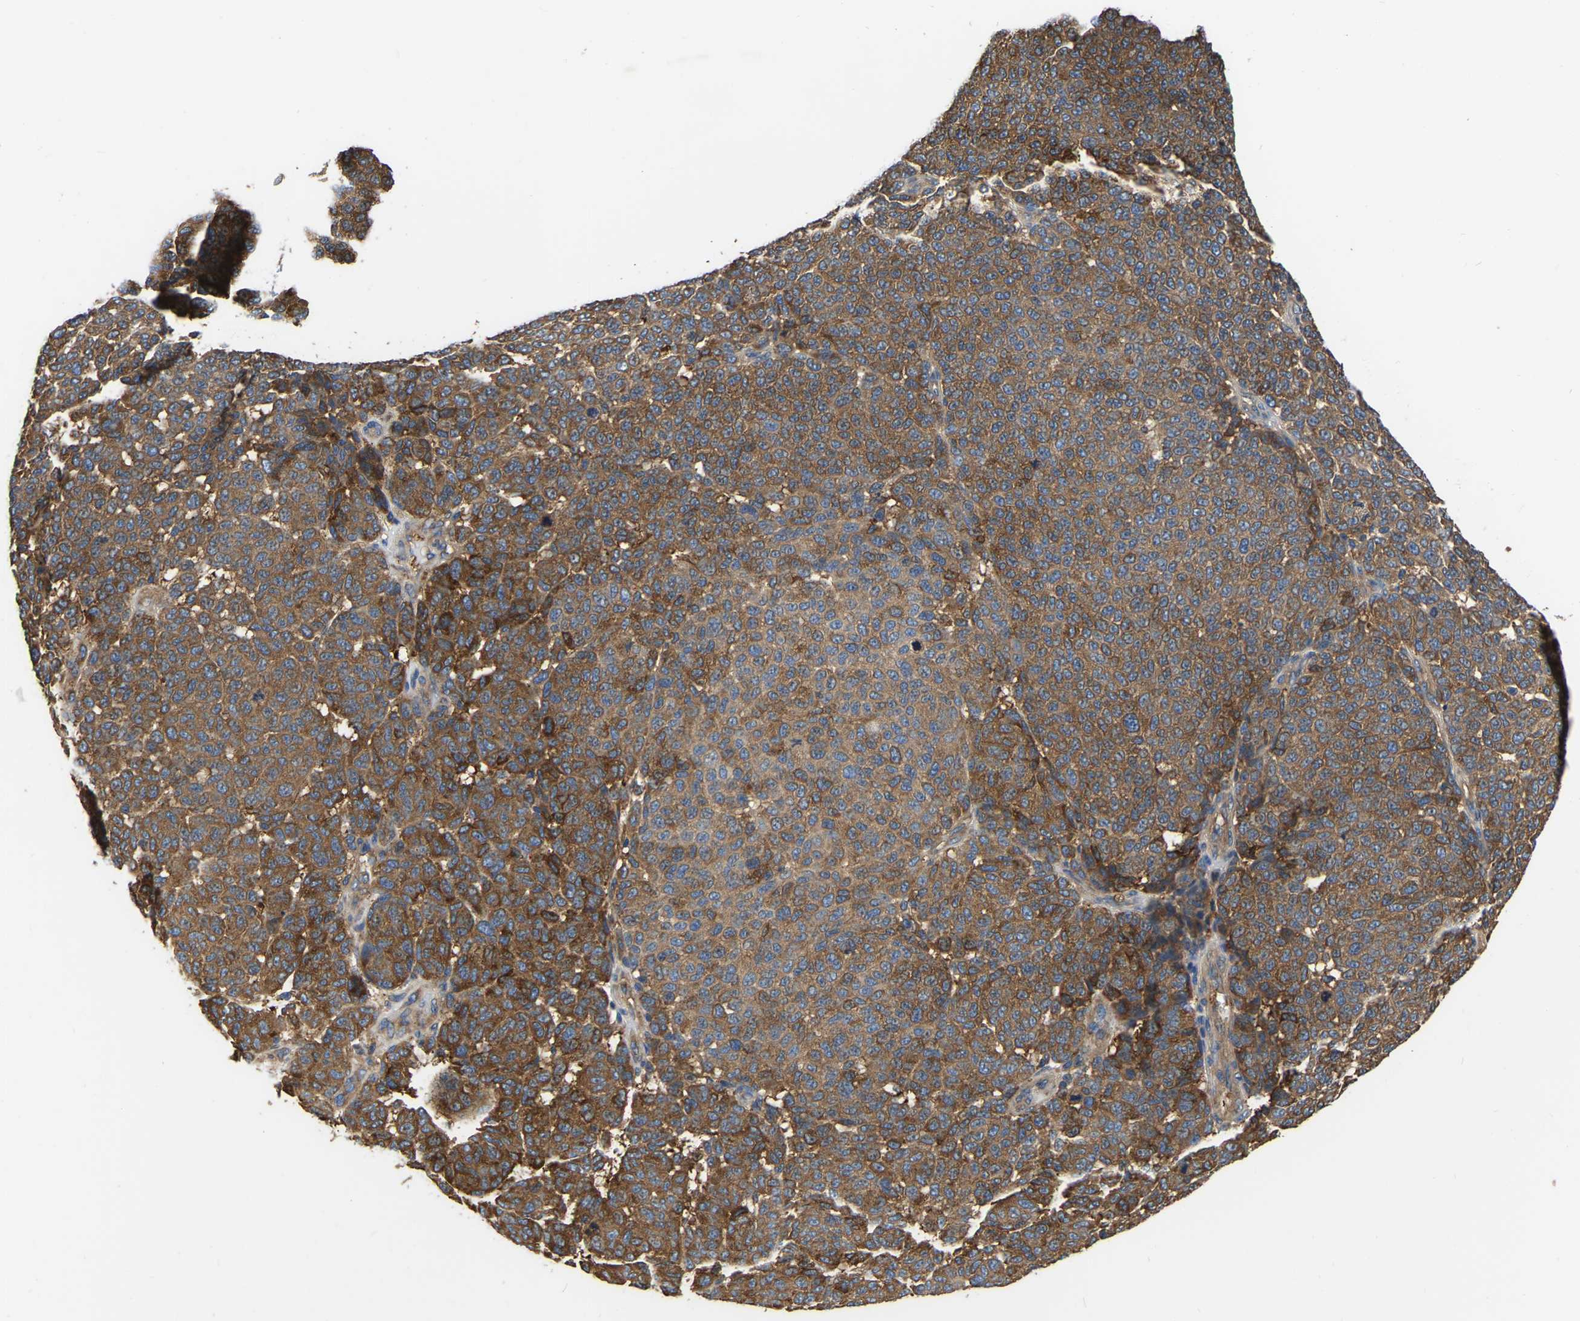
{"staining": {"intensity": "strong", "quantity": ">75%", "location": "cytoplasmic/membranous"}, "tissue": "melanoma", "cell_type": "Tumor cells", "image_type": "cancer", "snomed": [{"axis": "morphology", "description": "Malignant melanoma, NOS"}, {"axis": "topography", "description": "Skin"}], "caption": "IHC (DAB) staining of melanoma displays strong cytoplasmic/membranous protein expression in approximately >75% of tumor cells. The protein of interest is shown in brown color, while the nuclei are stained blue.", "gene": "GARS1", "patient": {"sex": "male", "age": 59}}